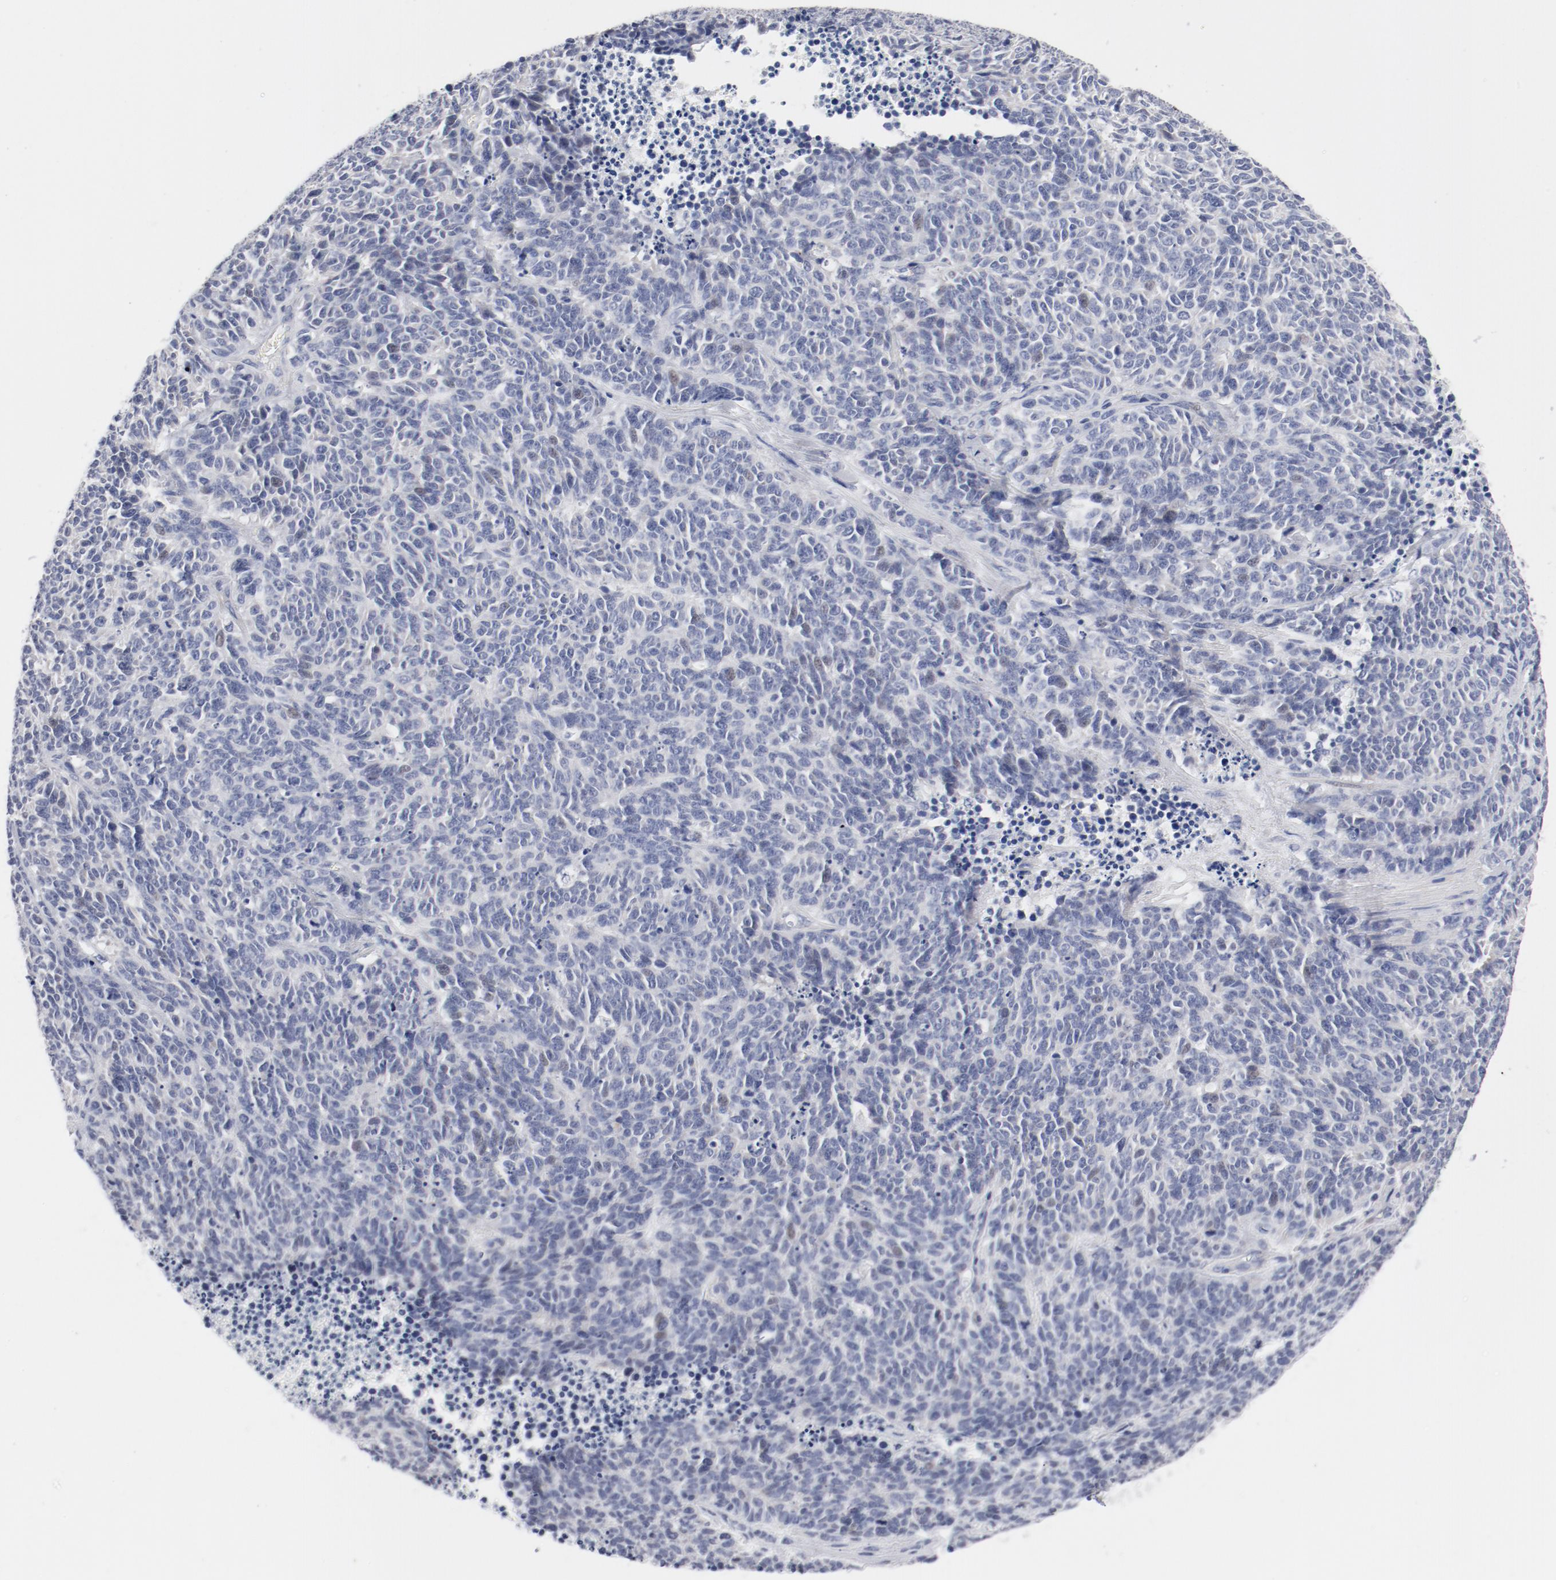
{"staining": {"intensity": "negative", "quantity": "none", "location": "none"}, "tissue": "lung cancer", "cell_type": "Tumor cells", "image_type": "cancer", "snomed": [{"axis": "morphology", "description": "Neoplasm, malignant, NOS"}, {"axis": "topography", "description": "Lung"}], "caption": "Tumor cells show no significant expression in lung neoplasm (malignant). (DAB (3,3'-diaminobenzidine) IHC visualized using brightfield microscopy, high magnification).", "gene": "KCNK13", "patient": {"sex": "female", "age": 58}}